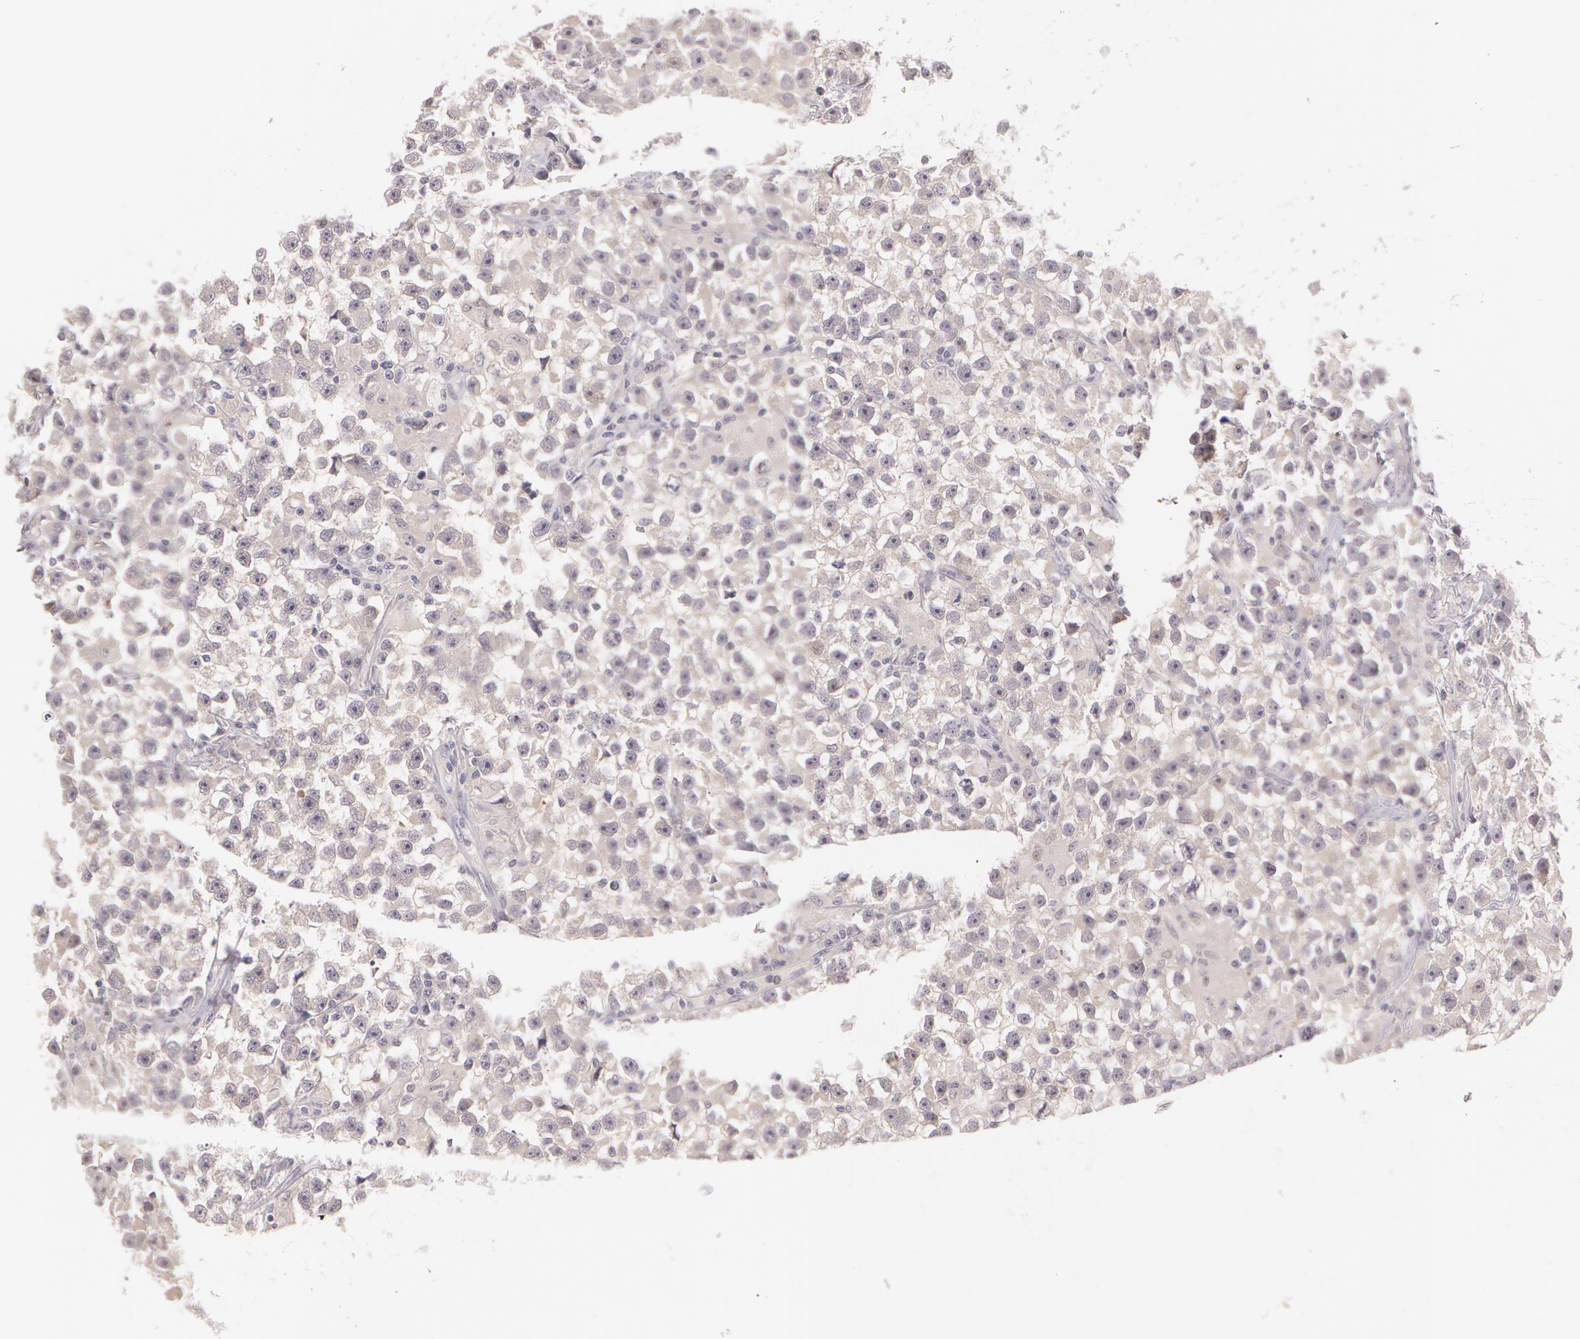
{"staining": {"intensity": "negative", "quantity": "none", "location": "none"}, "tissue": "testis cancer", "cell_type": "Tumor cells", "image_type": "cancer", "snomed": [{"axis": "morphology", "description": "Seminoma, NOS"}, {"axis": "topography", "description": "Testis"}], "caption": "Immunohistochemical staining of human testis cancer (seminoma) reveals no significant staining in tumor cells. (Stains: DAB (3,3'-diaminobenzidine) IHC with hematoxylin counter stain, Microscopy: brightfield microscopy at high magnification).", "gene": "LBP", "patient": {"sex": "male", "age": 33}}